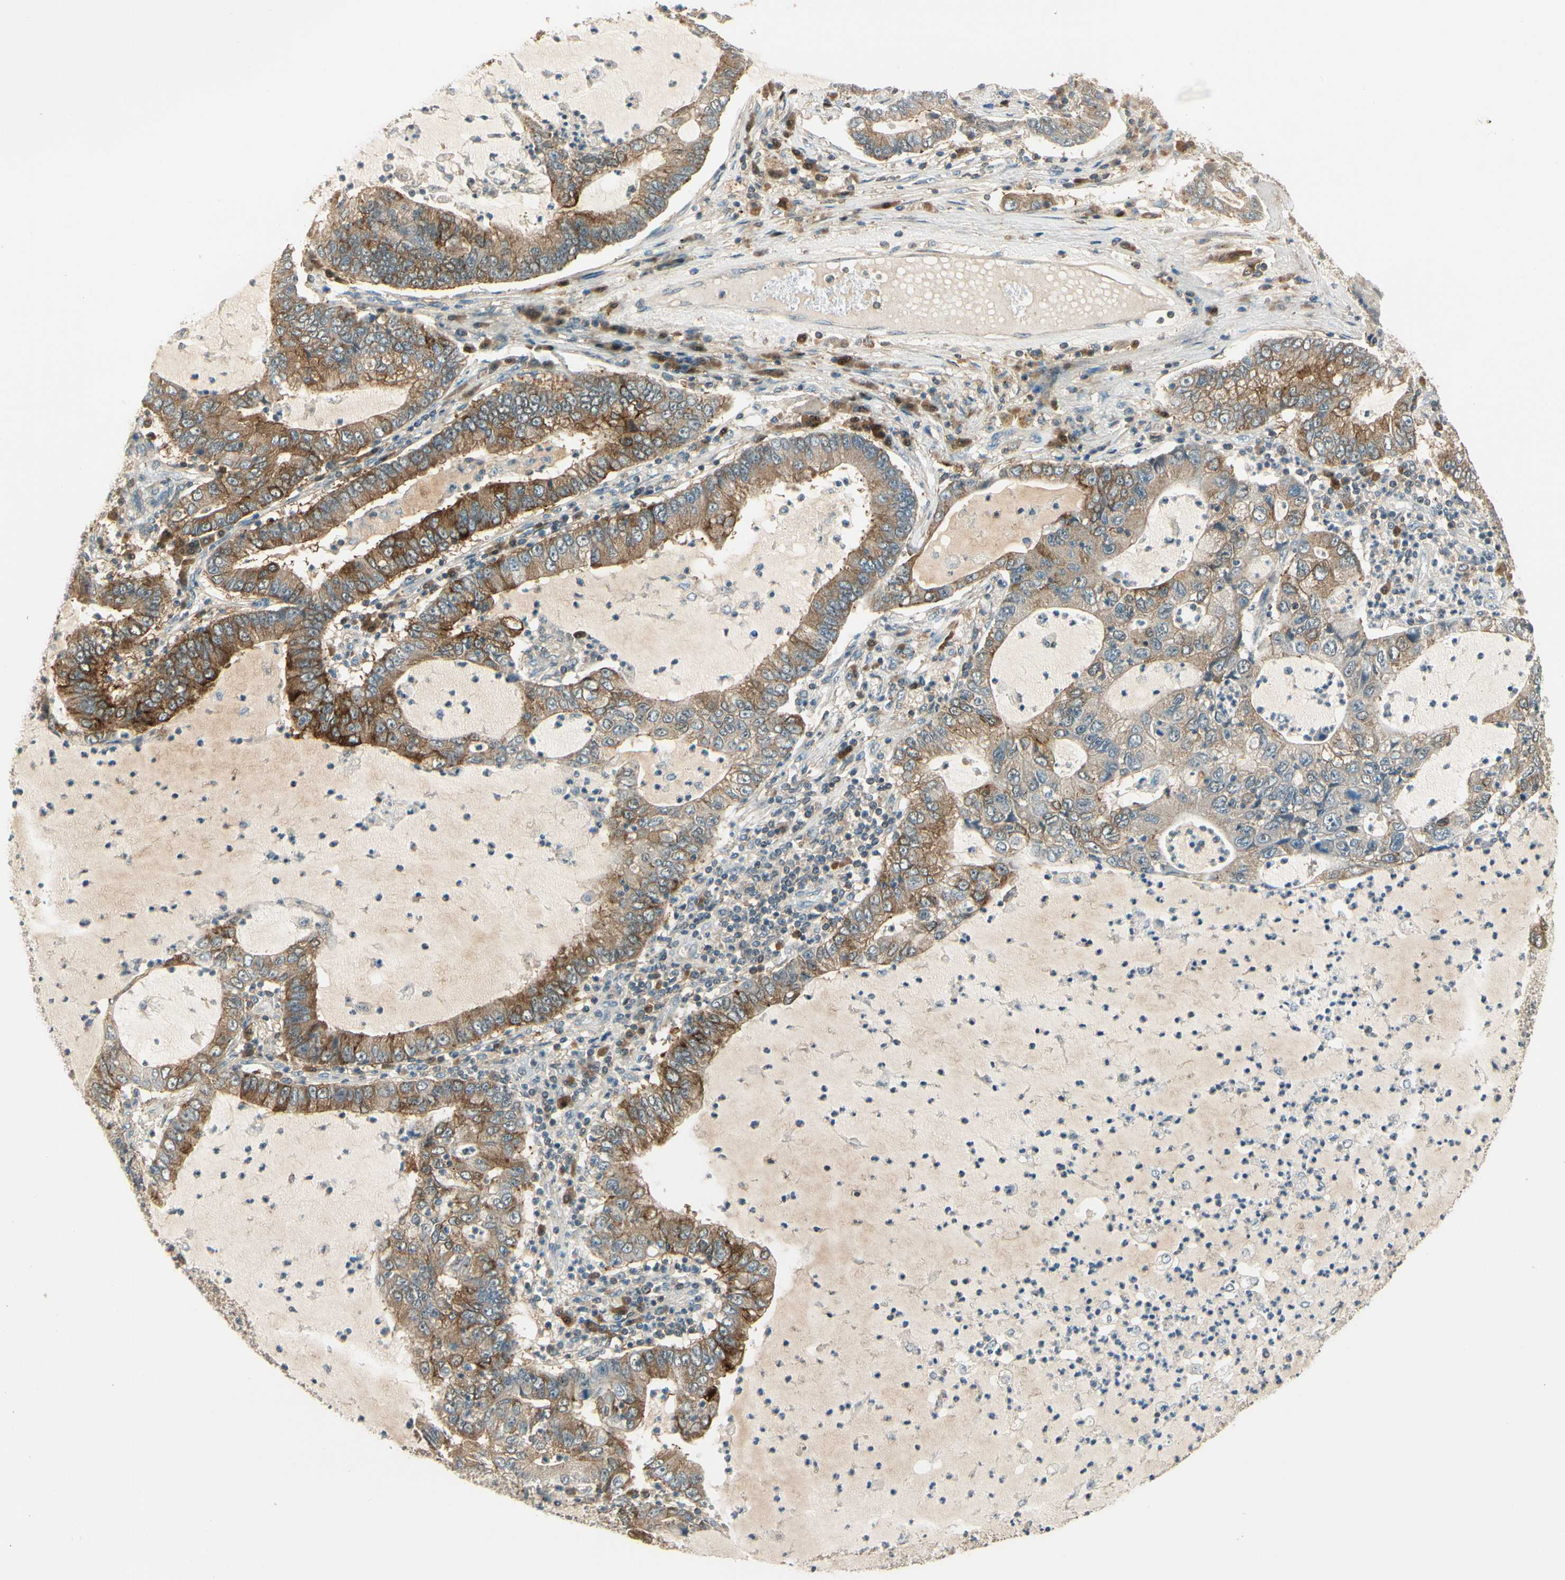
{"staining": {"intensity": "strong", "quantity": ">75%", "location": "cytoplasmic/membranous"}, "tissue": "lung cancer", "cell_type": "Tumor cells", "image_type": "cancer", "snomed": [{"axis": "morphology", "description": "Adenocarcinoma, NOS"}, {"axis": "topography", "description": "Lung"}], "caption": "Tumor cells display strong cytoplasmic/membranous positivity in approximately >75% of cells in lung cancer (adenocarcinoma).", "gene": "PLXNA1", "patient": {"sex": "female", "age": 51}}